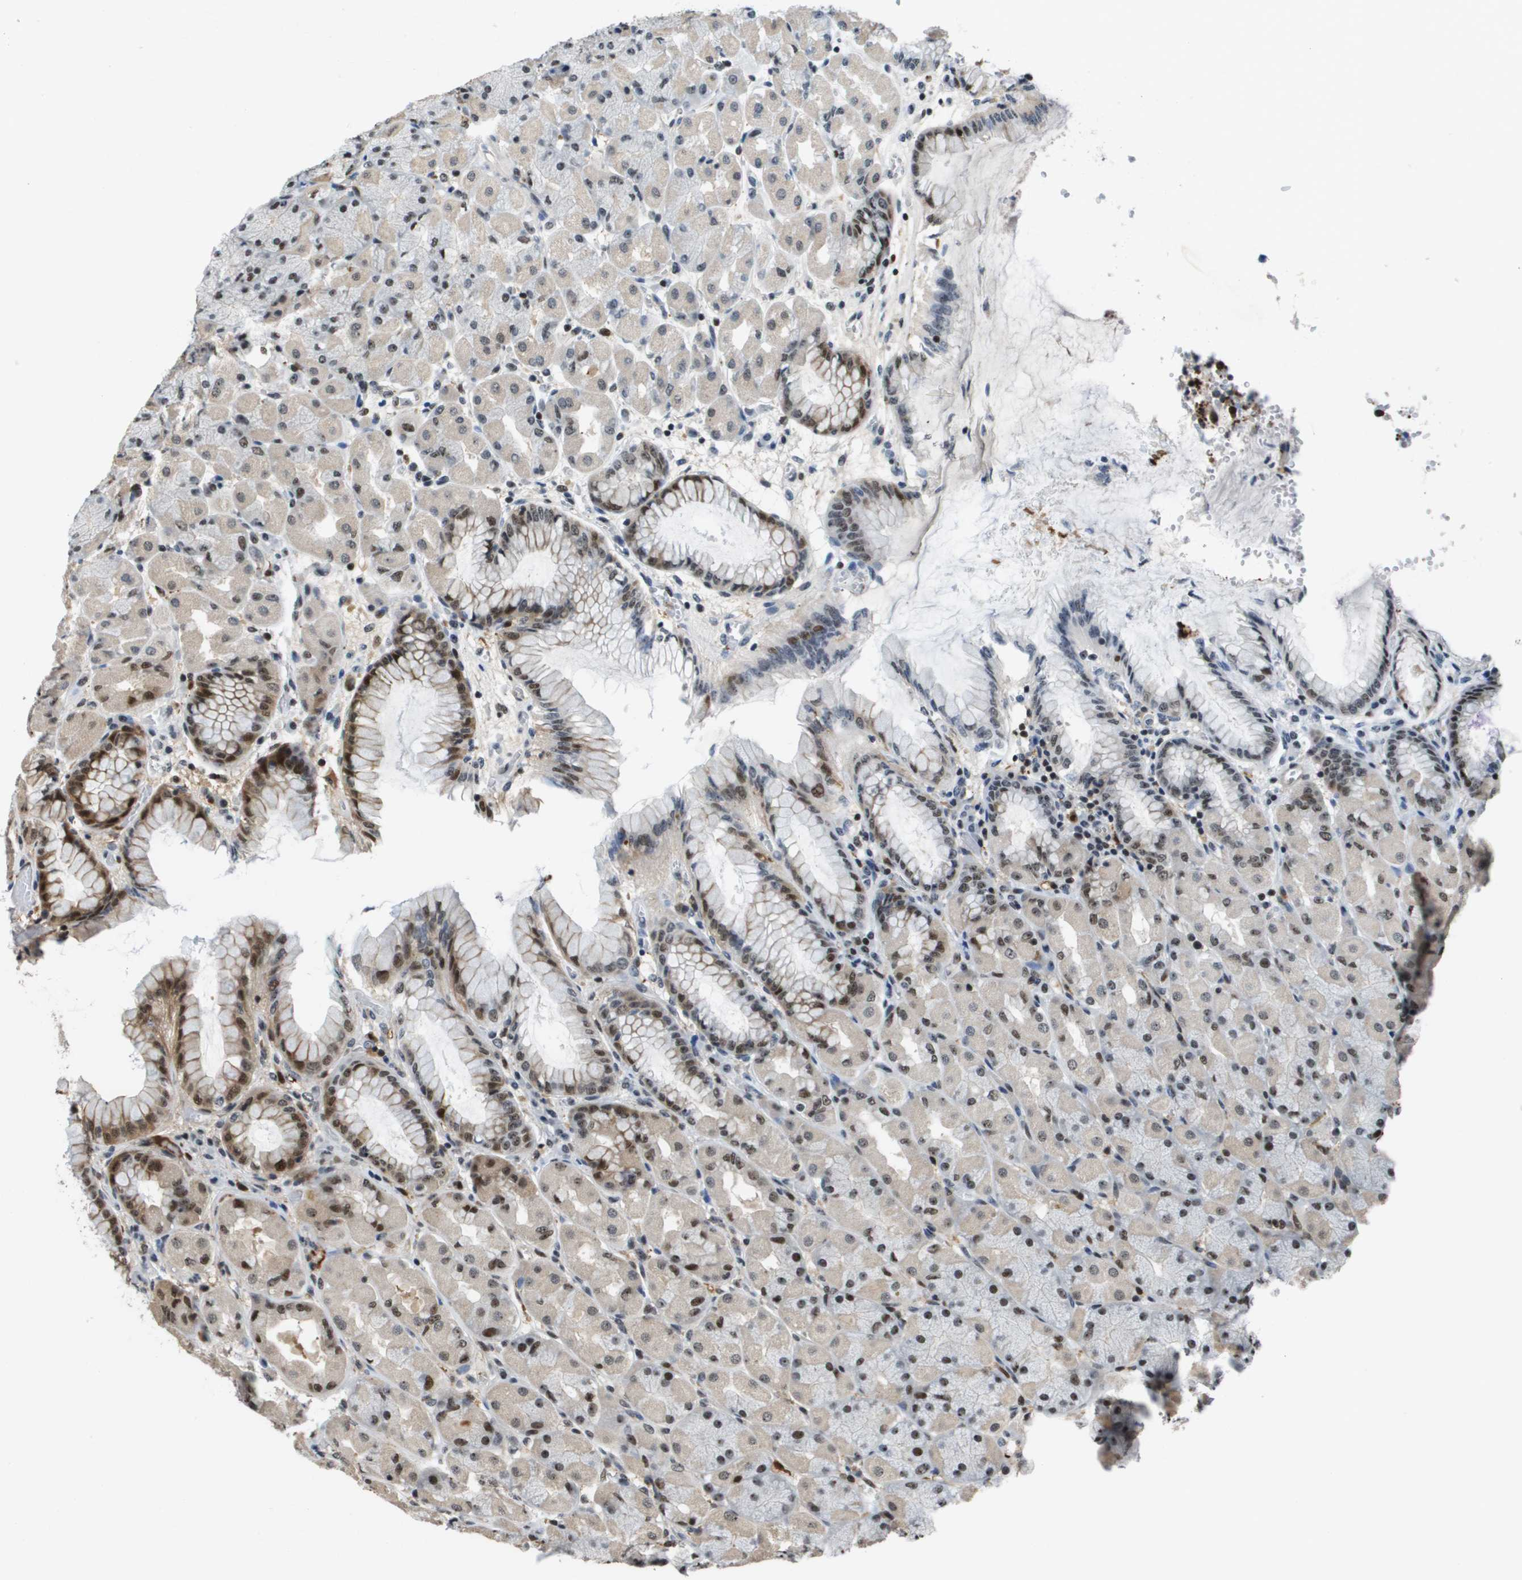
{"staining": {"intensity": "strong", "quantity": "25%-75%", "location": "nuclear"}, "tissue": "stomach", "cell_type": "Glandular cells", "image_type": "normal", "snomed": [{"axis": "morphology", "description": "Normal tissue, NOS"}, {"axis": "topography", "description": "Stomach, upper"}], "caption": "Glandular cells reveal high levels of strong nuclear expression in approximately 25%-75% of cells in benign human stomach. The protein of interest is stained brown, and the nuclei are stained in blue (DAB IHC with brightfield microscopy, high magnification).", "gene": "EP400", "patient": {"sex": "female", "age": 56}}